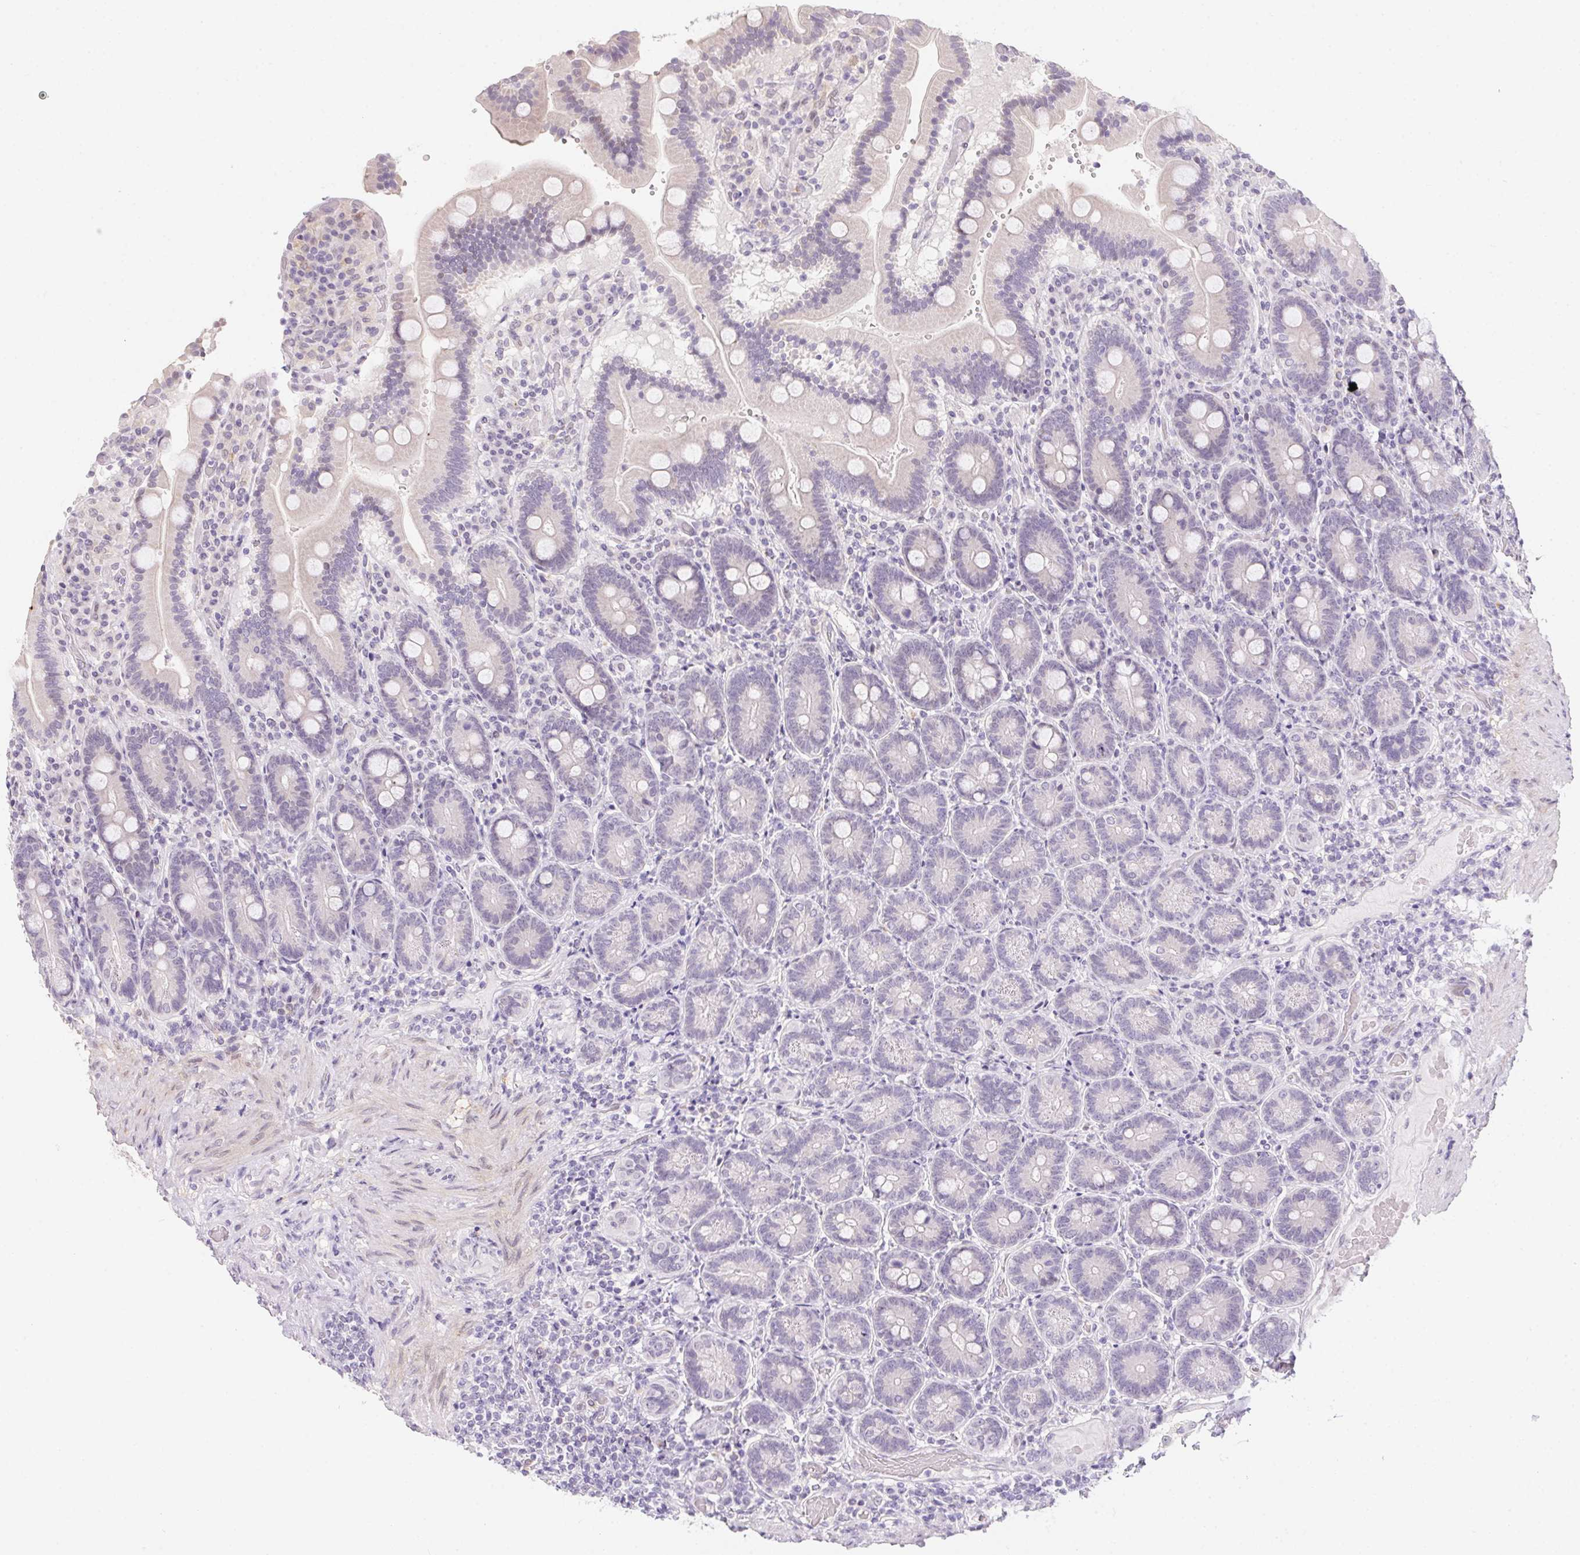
{"staining": {"intensity": "negative", "quantity": "none", "location": "none"}, "tissue": "duodenum", "cell_type": "Glandular cells", "image_type": "normal", "snomed": [{"axis": "morphology", "description": "Normal tissue, NOS"}, {"axis": "topography", "description": "Duodenum"}], "caption": "This is an immunohistochemistry micrograph of normal duodenum. There is no expression in glandular cells.", "gene": "MORC1", "patient": {"sex": "female", "age": 62}}